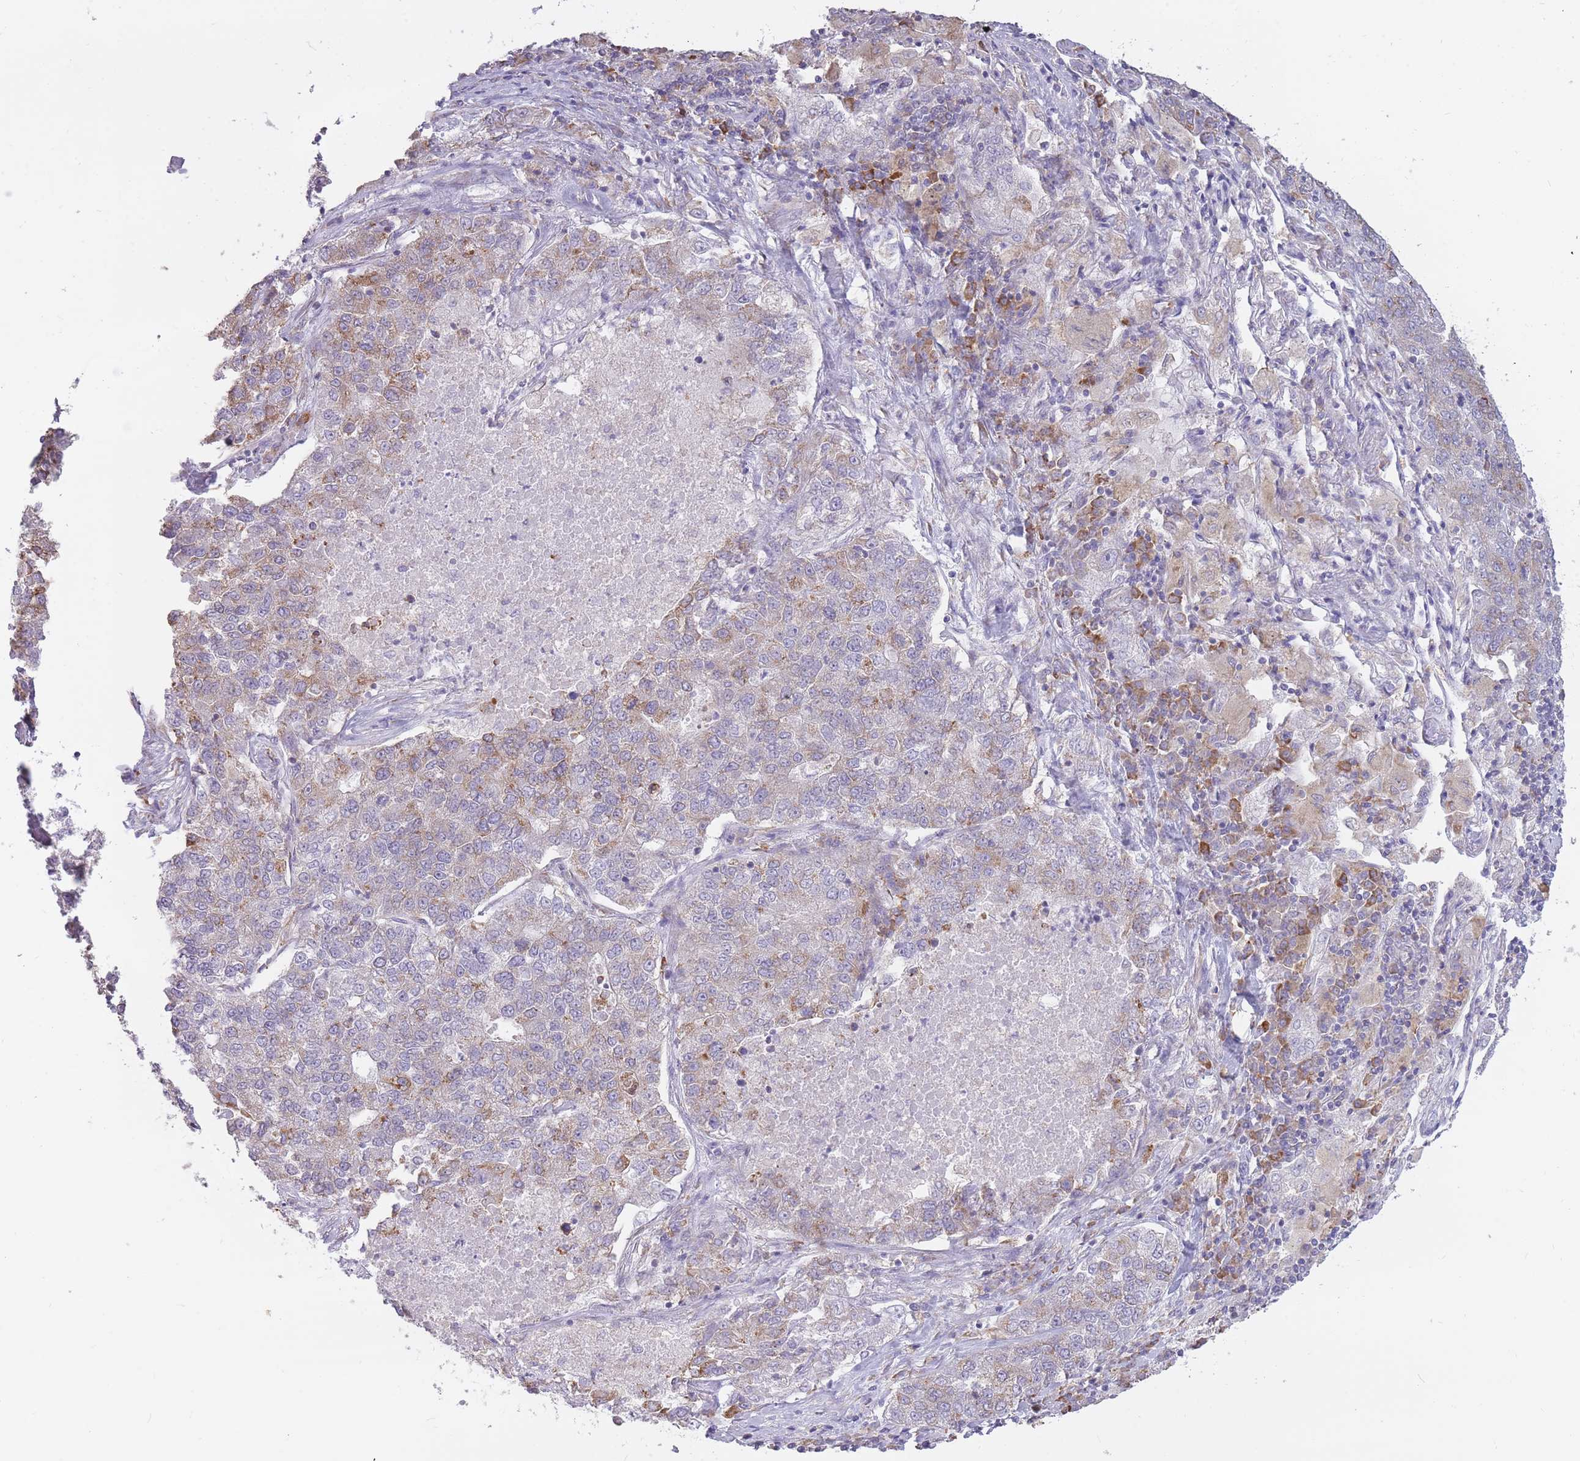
{"staining": {"intensity": "weak", "quantity": "25%-75%", "location": "cytoplasmic/membranous"}, "tissue": "lung cancer", "cell_type": "Tumor cells", "image_type": "cancer", "snomed": [{"axis": "morphology", "description": "Adenocarcinoma, NOS"}, {"axis": "topography", "description": "Lung"}], "caption": "Immunohistochemistry (IHC) micrograph of neoplastic tissue: lung cancer (adenocarcinoma) stained using immunohistochemistry (IHC) exhibits low levels of weak protein expression localized specifically in the cytoplasmic/membranous of tumor cells, appearing as a cytoplasmic/membranous brown color.", "gene": "TRAPPC5", "patient": {"sex": "male", "age": 49}}